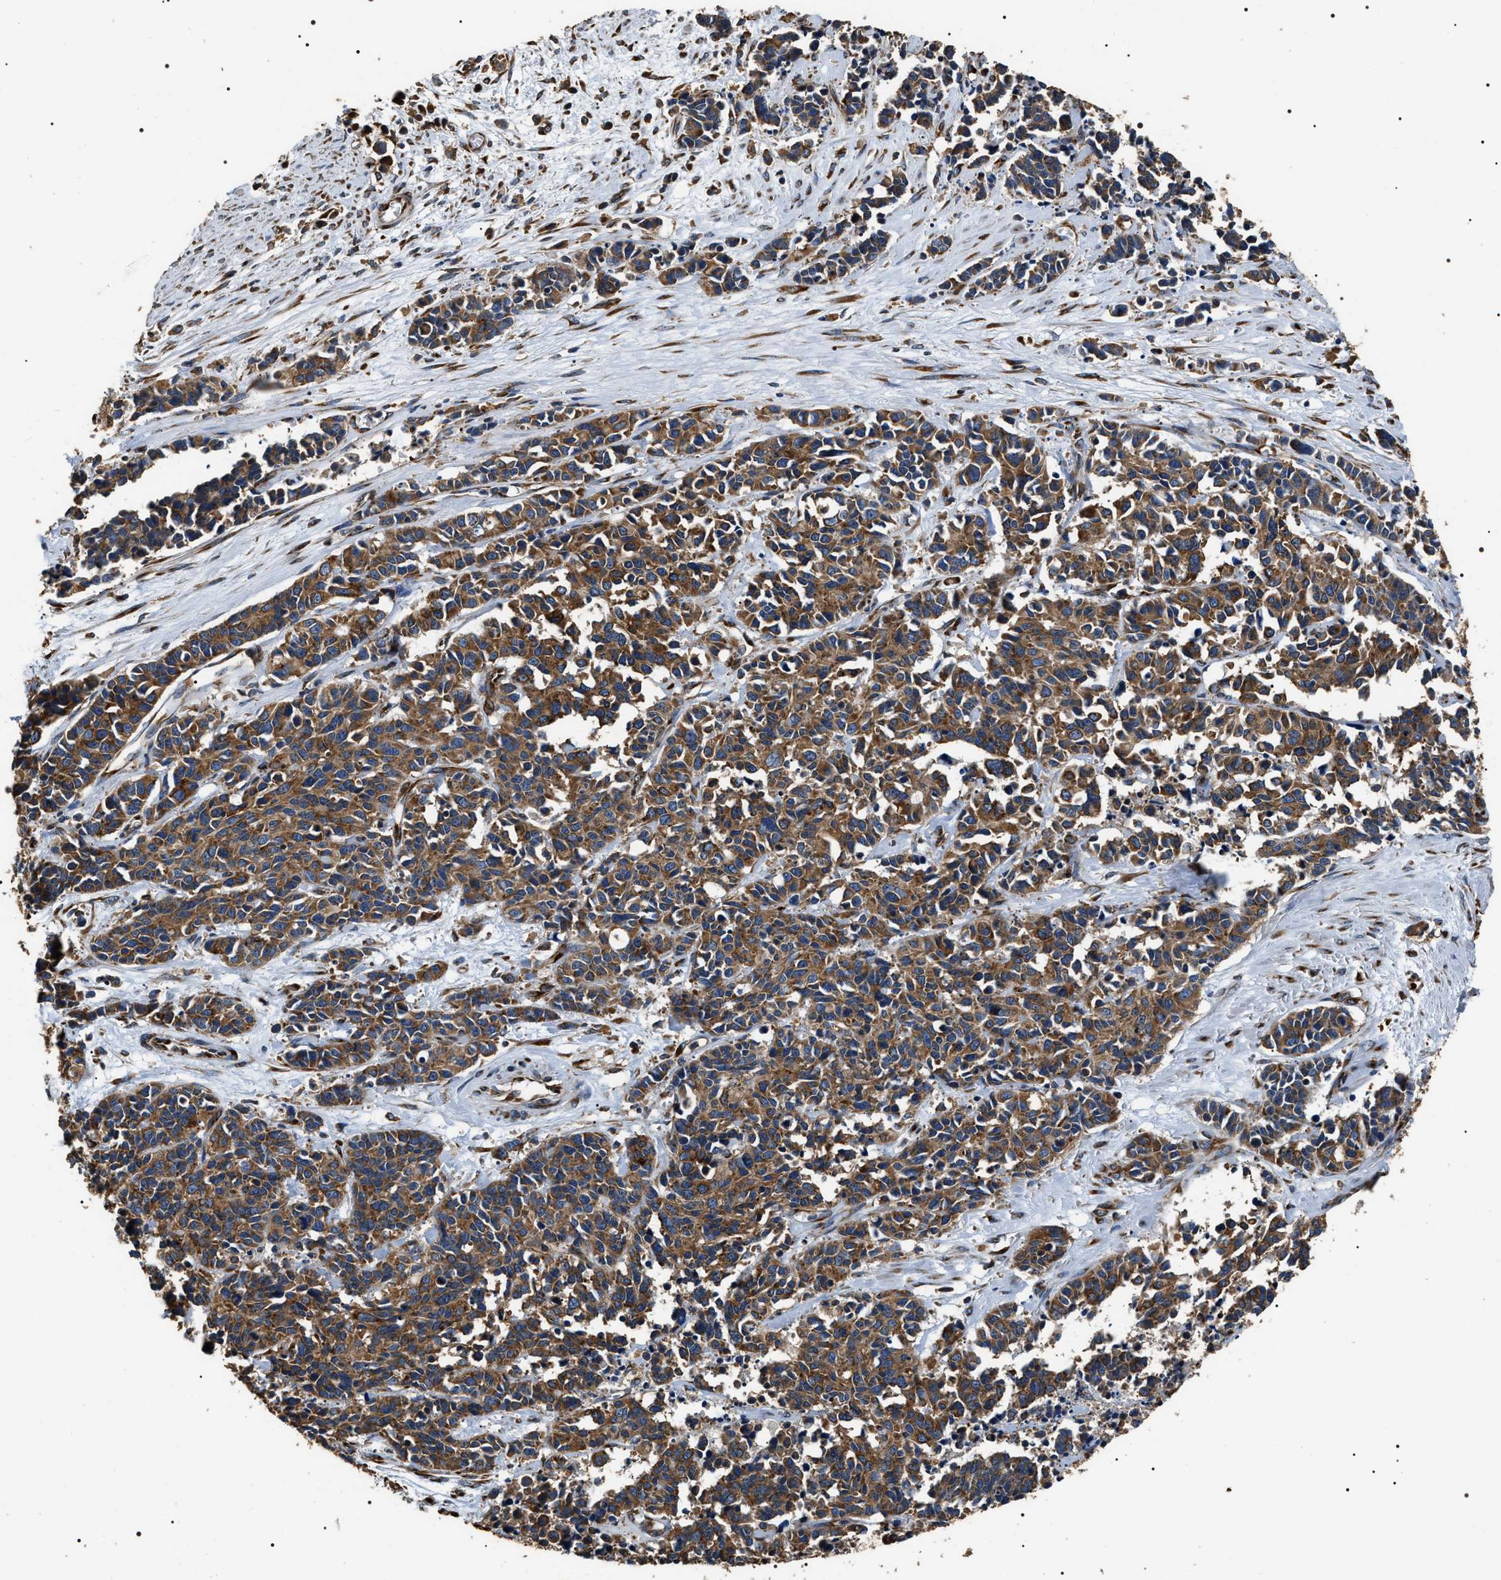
{"staining": {"intensity": "moderate", "quantity": ">75%", "location": "cytoplasmic/membranous"}, "tissue": "cervical cancer", "cell_type": "Tumor cells", "image_type": "cancer", "snomed": [{"axis": "morphology", "description": "Squamous cell carcinoma, NOS"}, {"axis": "topography", "description": "Cervix"}], "caption": "There is medium levels of moderate cytoplasmic/membranous positivity in tumor cells of squamous cell carcinoma (cervical), as demonstrated by immunohistochemical staining (brown color).", "gene": "KTN1", "patient": {"sex": "female", "age": 35}}